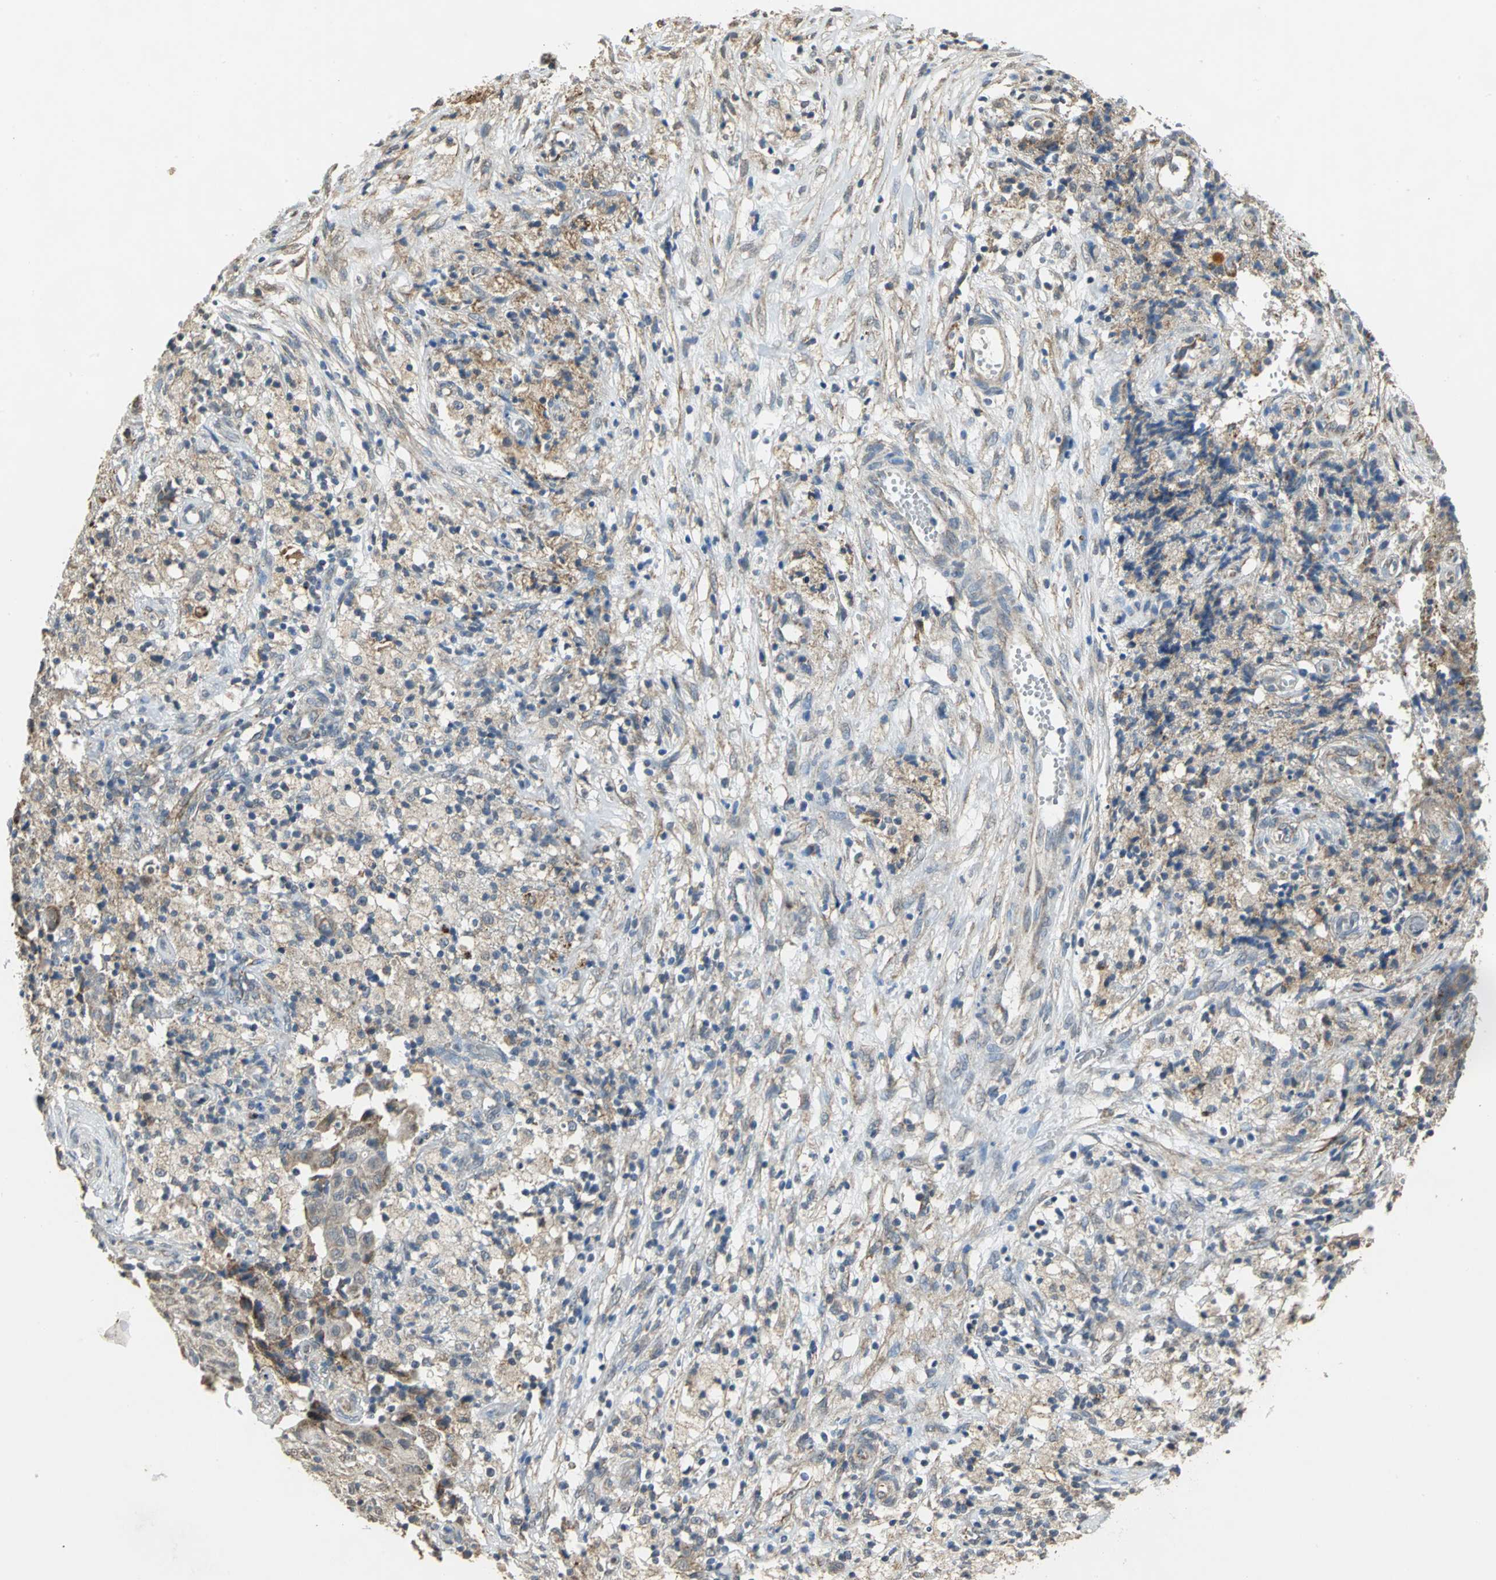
{"staining": {"intensity": "weak", "quantity": "25%-75%", "location": "cytoplasmic/membranous"}, "tissue": "ovarian cancer", "cell_type": "Tumor cells", "image_type": "cancer", "snomed": [{"axis": "morphology", "description": "Carcinoma, endometroid"}, {"axis": "topography", "description": "Ovary"}], "caption": "This micrograph reveals ovarian cancer (endometroid carcinoma) stained with immunohistochemistry (IHC) to label a protein in brown. The cytoplasmic/membranous of tumor cells show weak positivity for the protein. Nuclei are counter-stained blue.", "gene": "NDUFB5", "patient": {"sex": "female", "age": 42}}